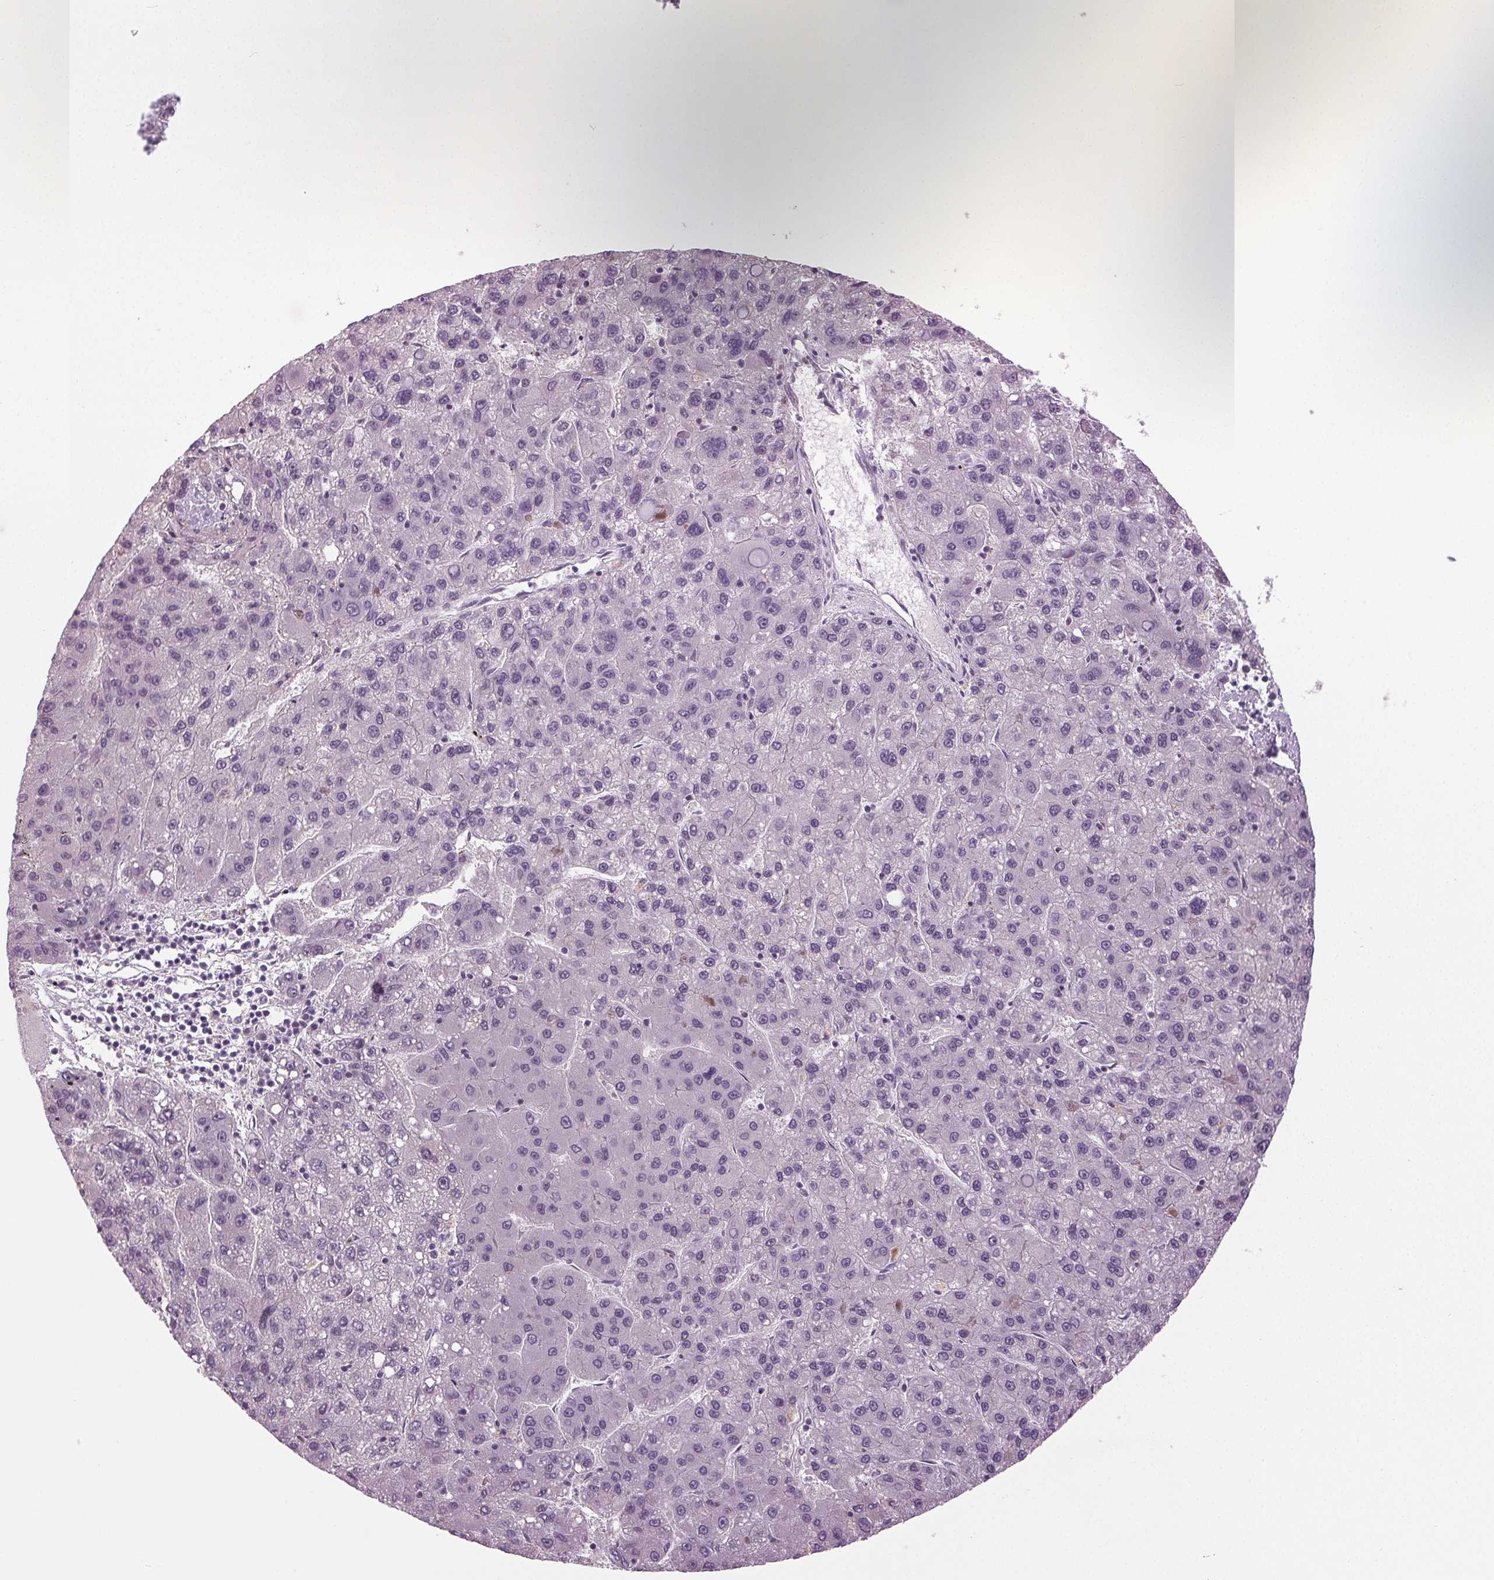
{"staining": {"intensity": "negative", "quantity": "none", "location": "none"}, "tissue": "liver cancer", "cell_type": "Tumor cells", "image_type": "cancer", "snomed": [{"axis": "morphology", "description": "Carcinoma, Hepatocellular, NOS"}, {"axis": "topography", "description": "Liver"}], "caption": "DAB (3,3'-diaminobenzidine) immunohistochemical staining of hepatocellular carcinoma (liver) demonstrates no significant staining in tumor cells.", "gene": "DNAH12", "patient": {"sex": "female", "age": 82}}